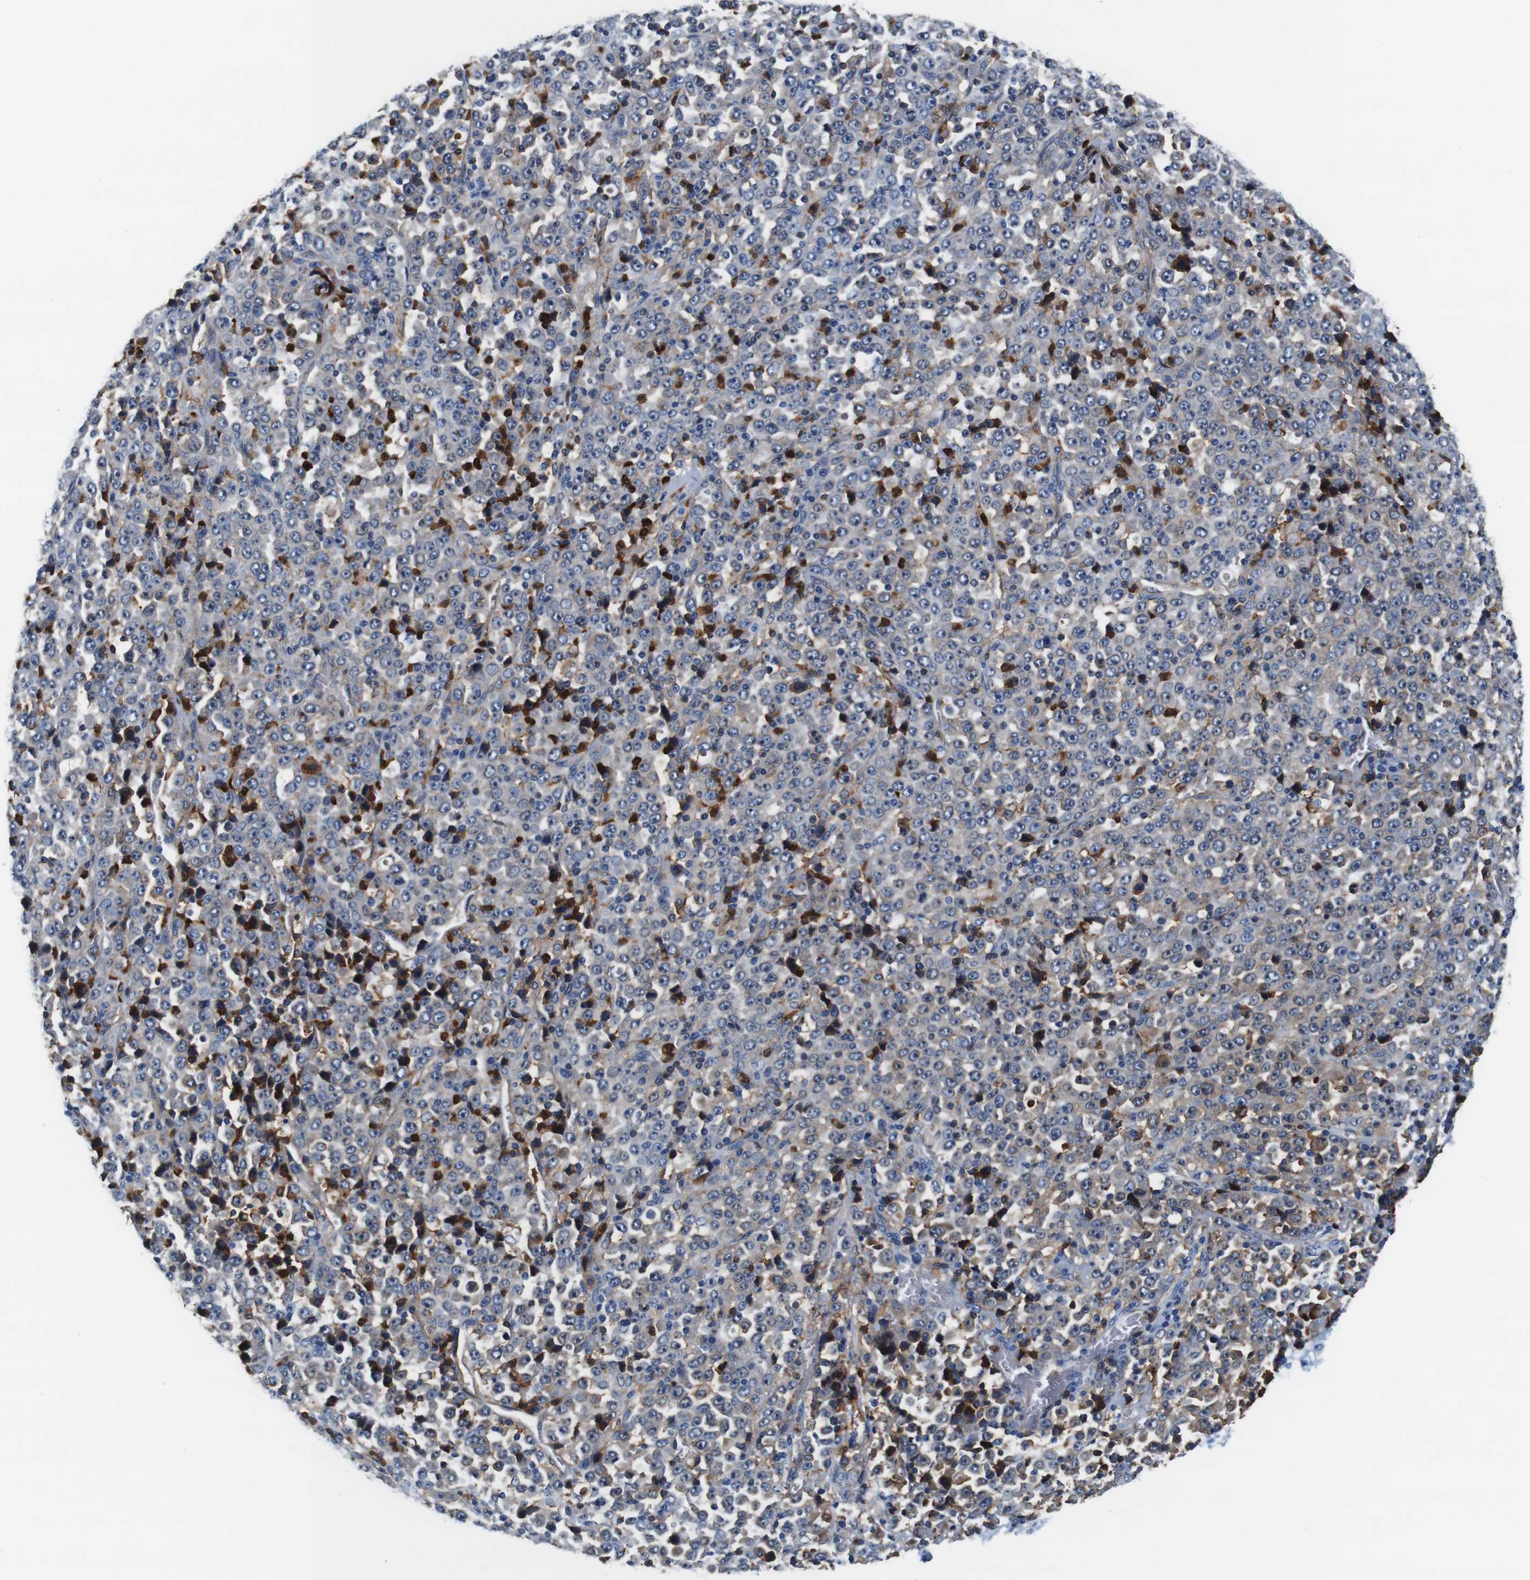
{"staining": {"intensity": "negative", "quantity": "none", "location": "none"}, "tissue": "stomach cancer", "cell_type": "Tumor cells", "image_type": "cancer", "snomed": [{"axis": "morphology", "description": "Normal tissue, NOS"}, {"axis": "morphology", "description": "Adenocarcinoma, NOS"}, {"axis": "topography", "description": "Stomach, upper"}, {"axis": "topography", "description": "Stomach"}], "caption": "This is a photomicrograph of immunohistochemistry staining of stomach cancer, which shows no positivity in tumor cells.", "gene": "ANXA1", "patient": {"sex": "male", "age": 59}}